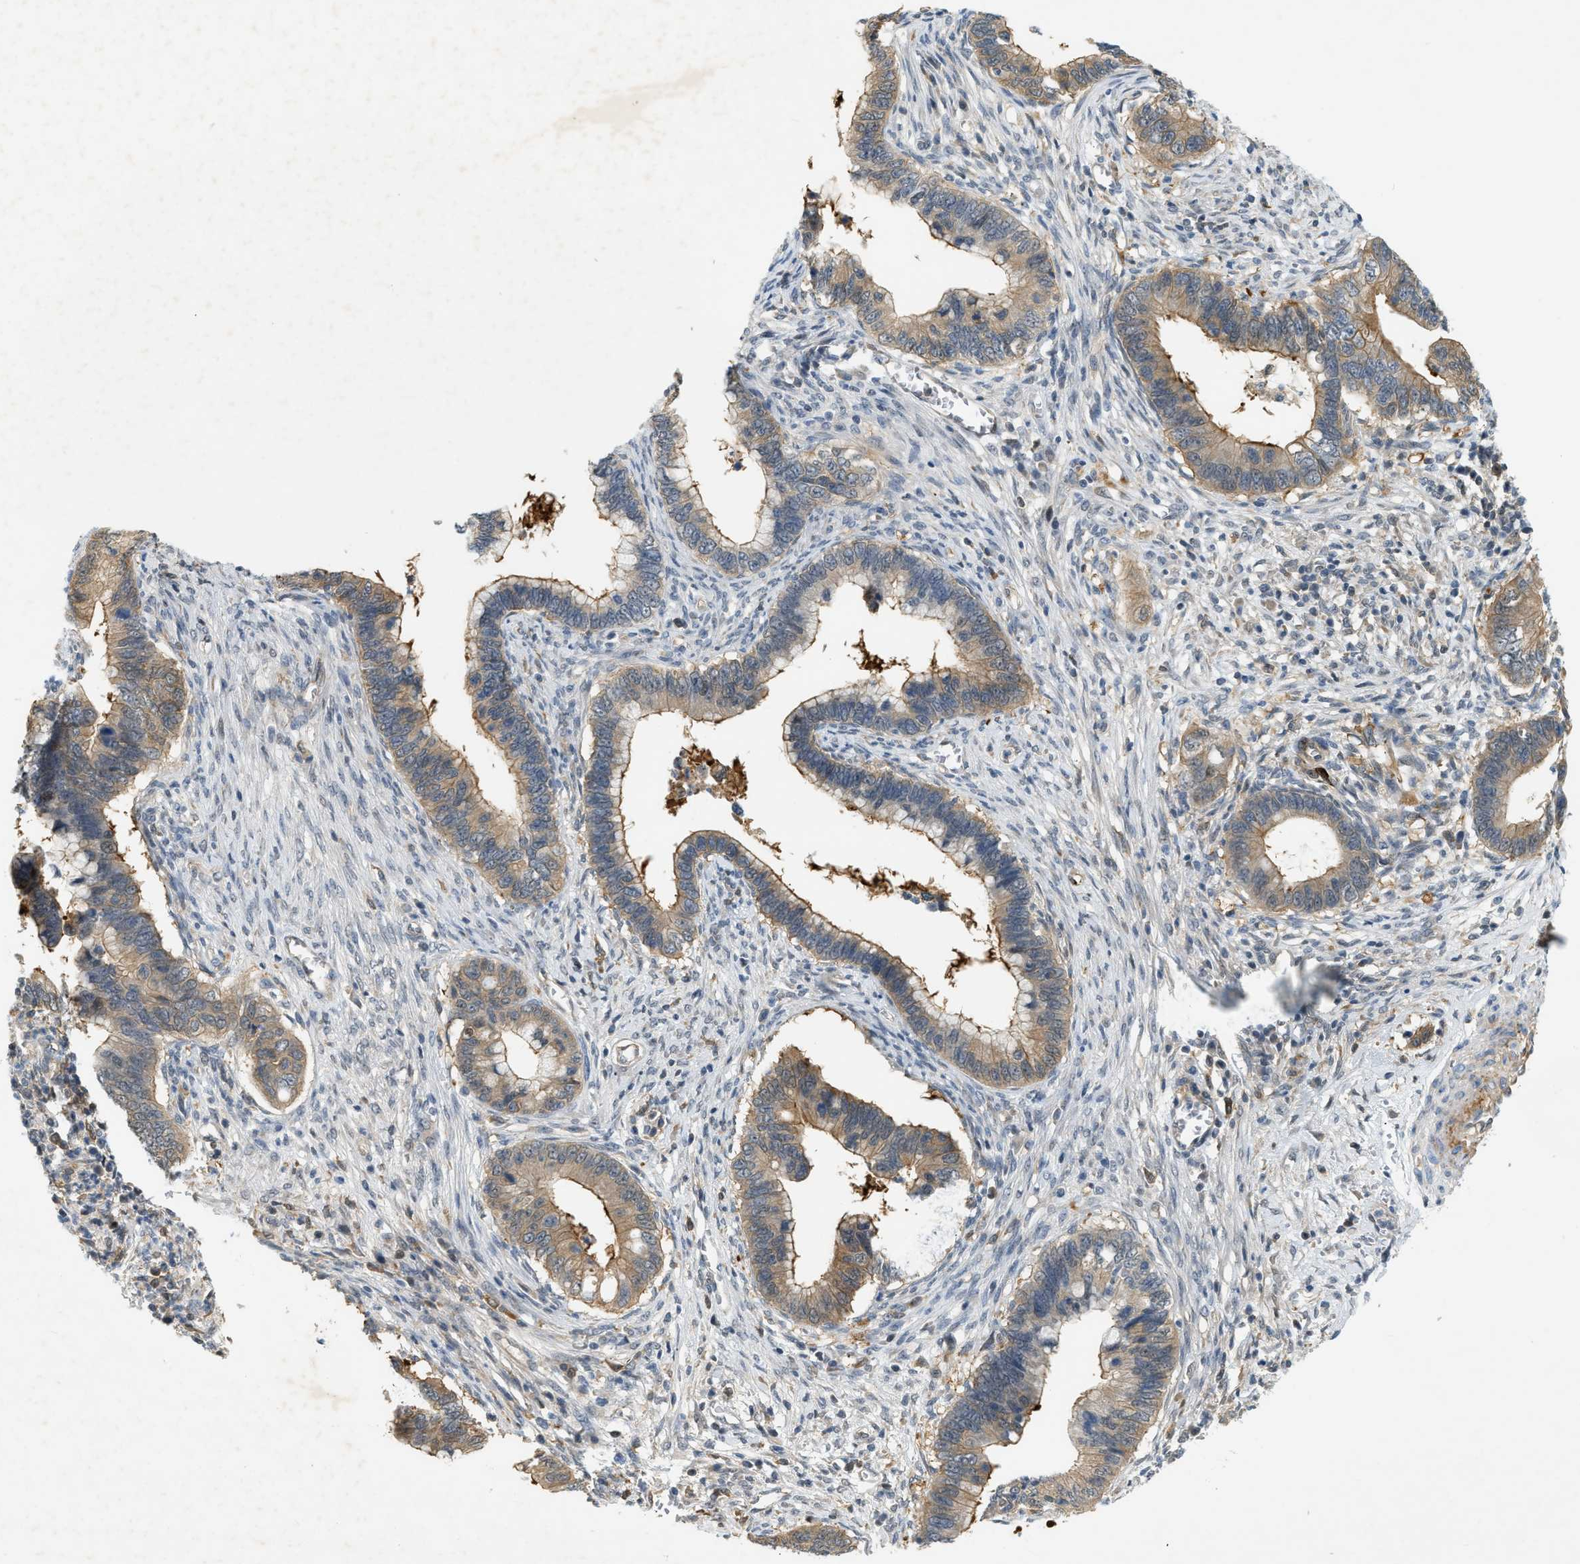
{"staining": {"intensity": "moderate", "quantity": ">75%", "location": "cytoplasmic/membranous"}, "tissue": "cervical cancer", "cell_type": "Tumor cells", "image_type": "cancer", "snomed": [{"axis": "morphology", "description": "Adenocarcinoma, NOS"}, {"axis": "topography", "description": "Cervix"}], "caption": "Cervical cancer stained with DAB (3,3'-diaminobenzidine) immunohistochemistry (IHC) displays medium levels of moderate cytoplasmic/membranous positivity in approximately >75% of tumor cells. The protein of interest is stained brown, and the nuclei are stained in blue (DAB (3,3'-diaminobenzidine) IHC with brightfield microscopy, high magnification).", "gene": "PDCL3", "patient": {"sex": "female", "age": 44}}